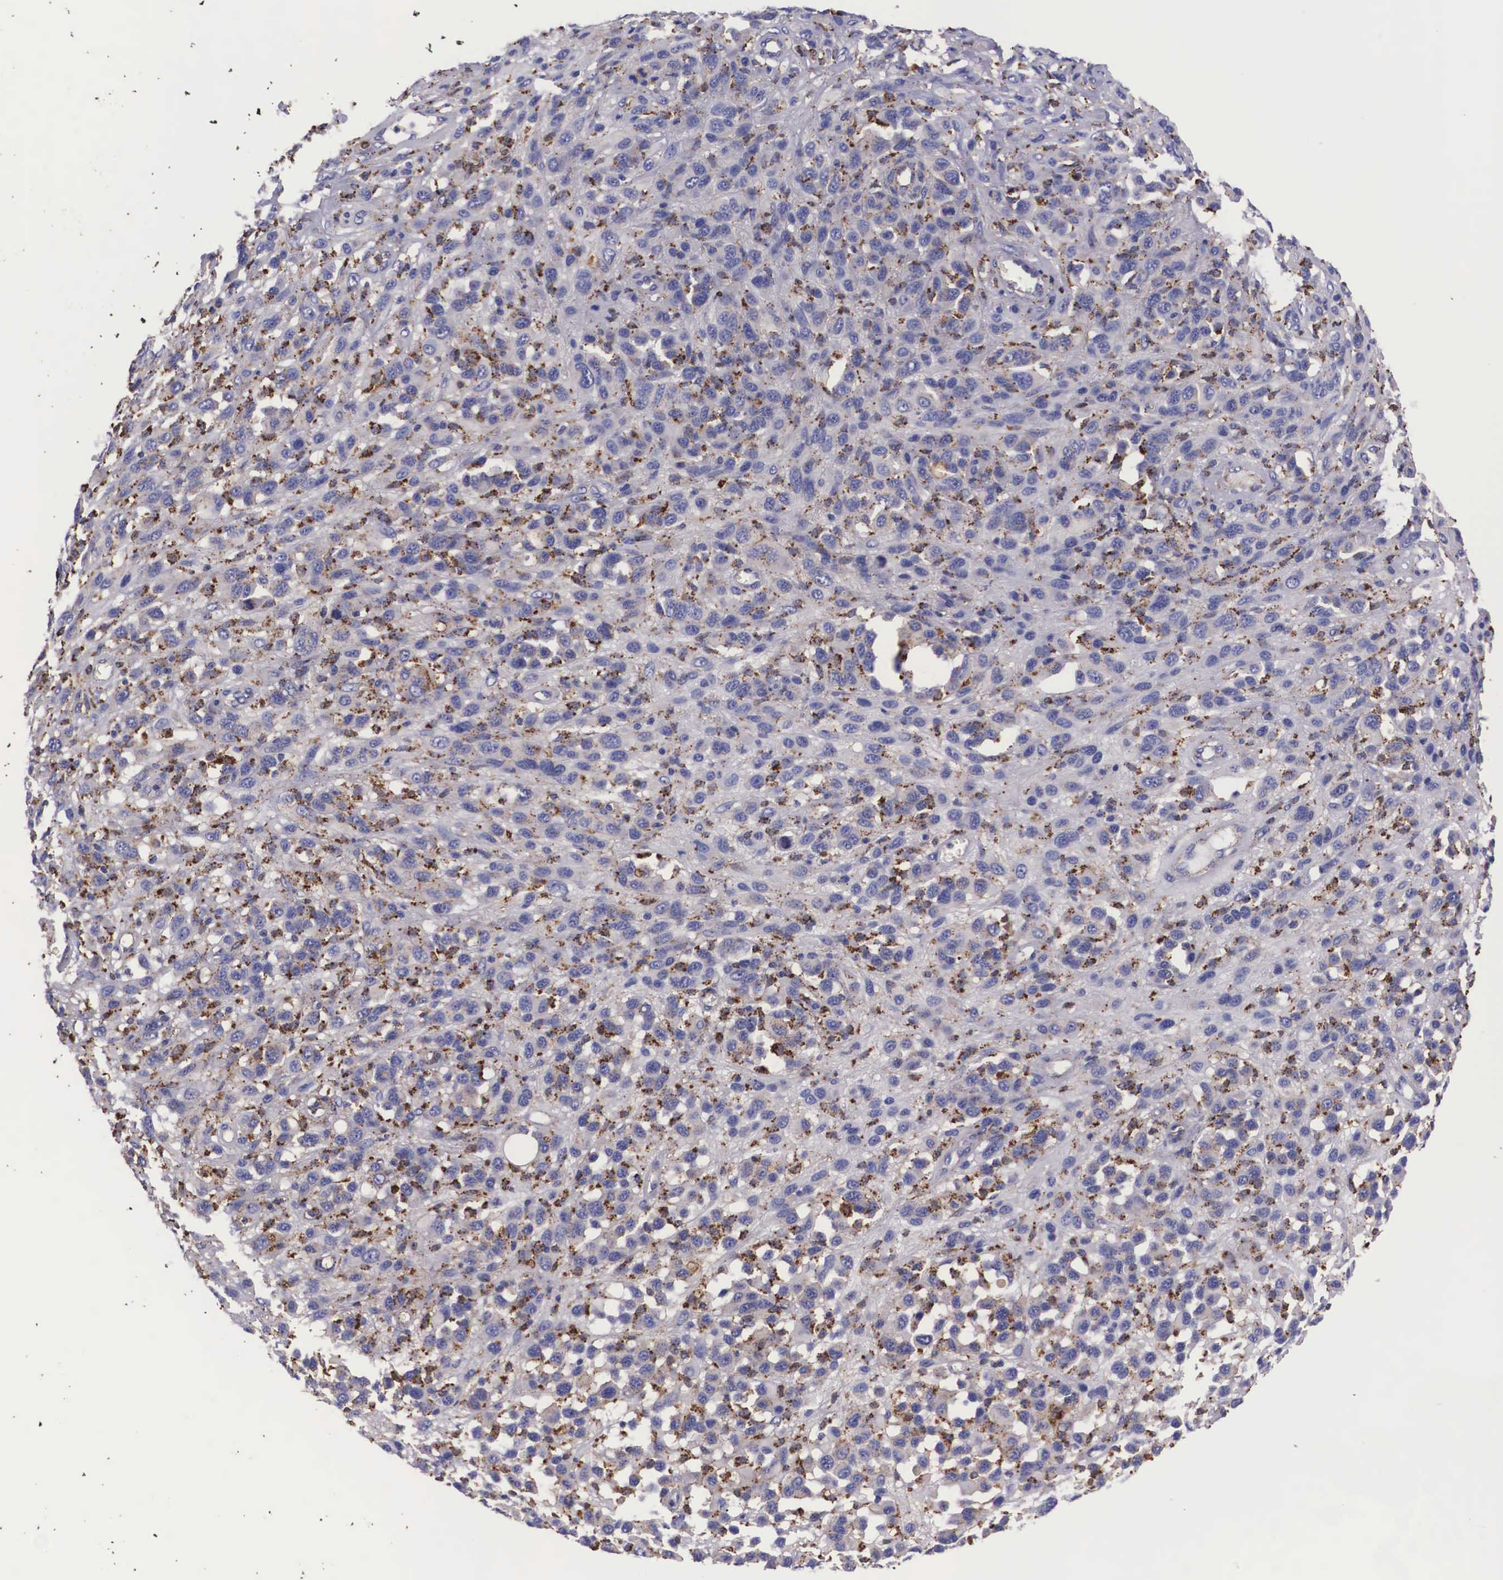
{"staining": {"intensity": "moderate", "quantity": "25%-75%", "location": "cytoplasmic/membranous"}, "tissue": "melanoma", "cell_type": "Tumor cells", "image_type": "cancer", "snomed": [{"axis": "morphology", "description": "Malignant melanoma, NOS"}, {"axis": "topography", "description": "Skin"}], "caption": "An image of human melanoma stained for a protein shows moderate cytoplasmic/membranous brown staining in tumor cells.", "gene": "NAGA", "patient": {"sex": "male", "age": 51}}